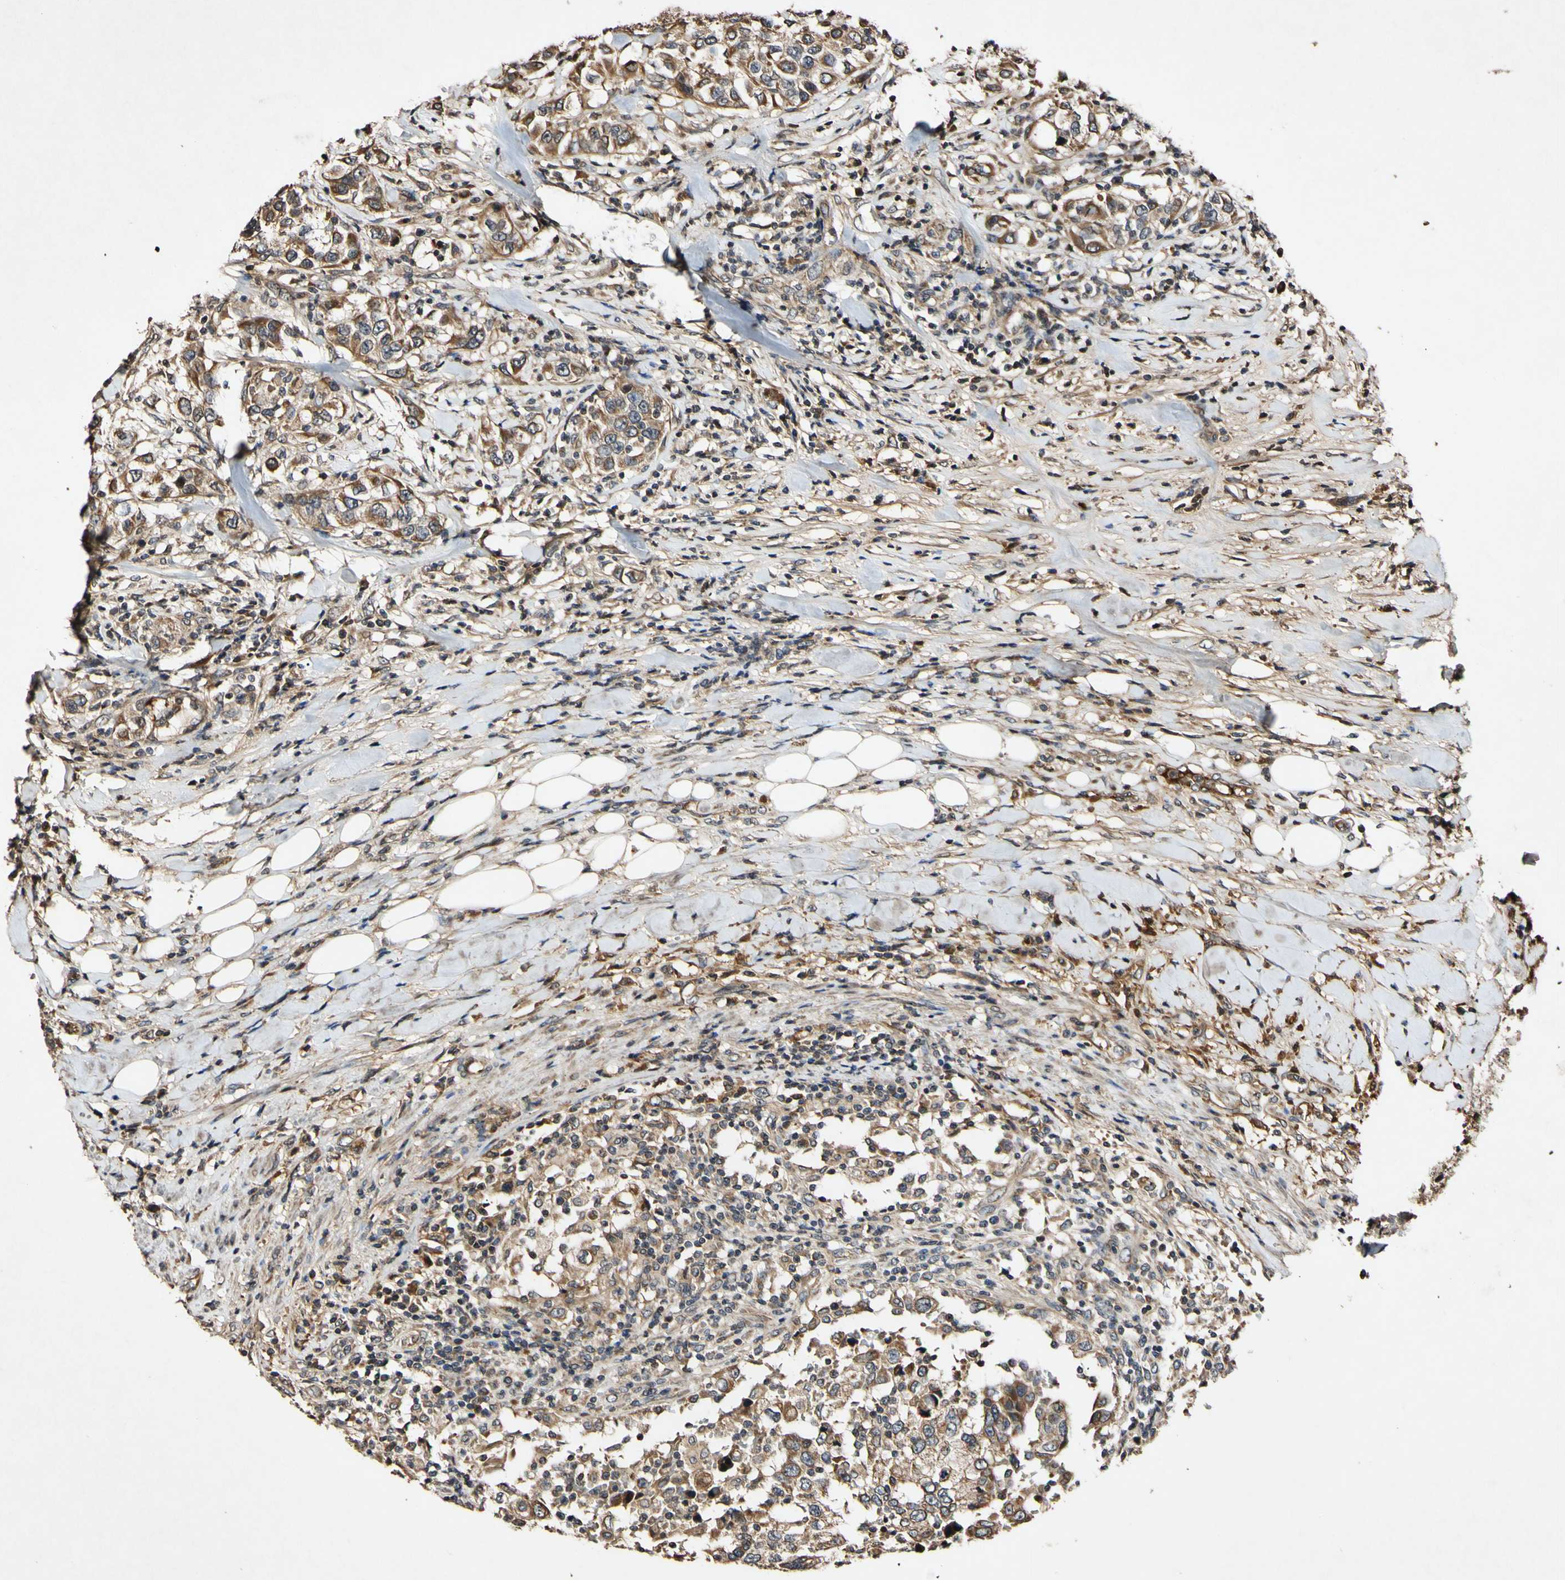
{"staining": {"intensity": "moderate", "quantity": ">75%", "location": "cytoplasmic/membranous"}, "tissue": "urothelial cancer", "cell_type": "Tumor cells", "image_type": "cancer", "snomed": [{"axis": "morphology", "description": "Urothelial carcinoma, High grade"}, {"axis": "topography", "description": "Urinary bladder"}], "caption": "Human high-grade urothelial carcinoma stained for a protein (brown) shows moderate cytoplasmic/membranous positive expression in approximately >75% of tumor cells.", "gene": "PLAT", "patient": {"sex": "female", "age": 80}}